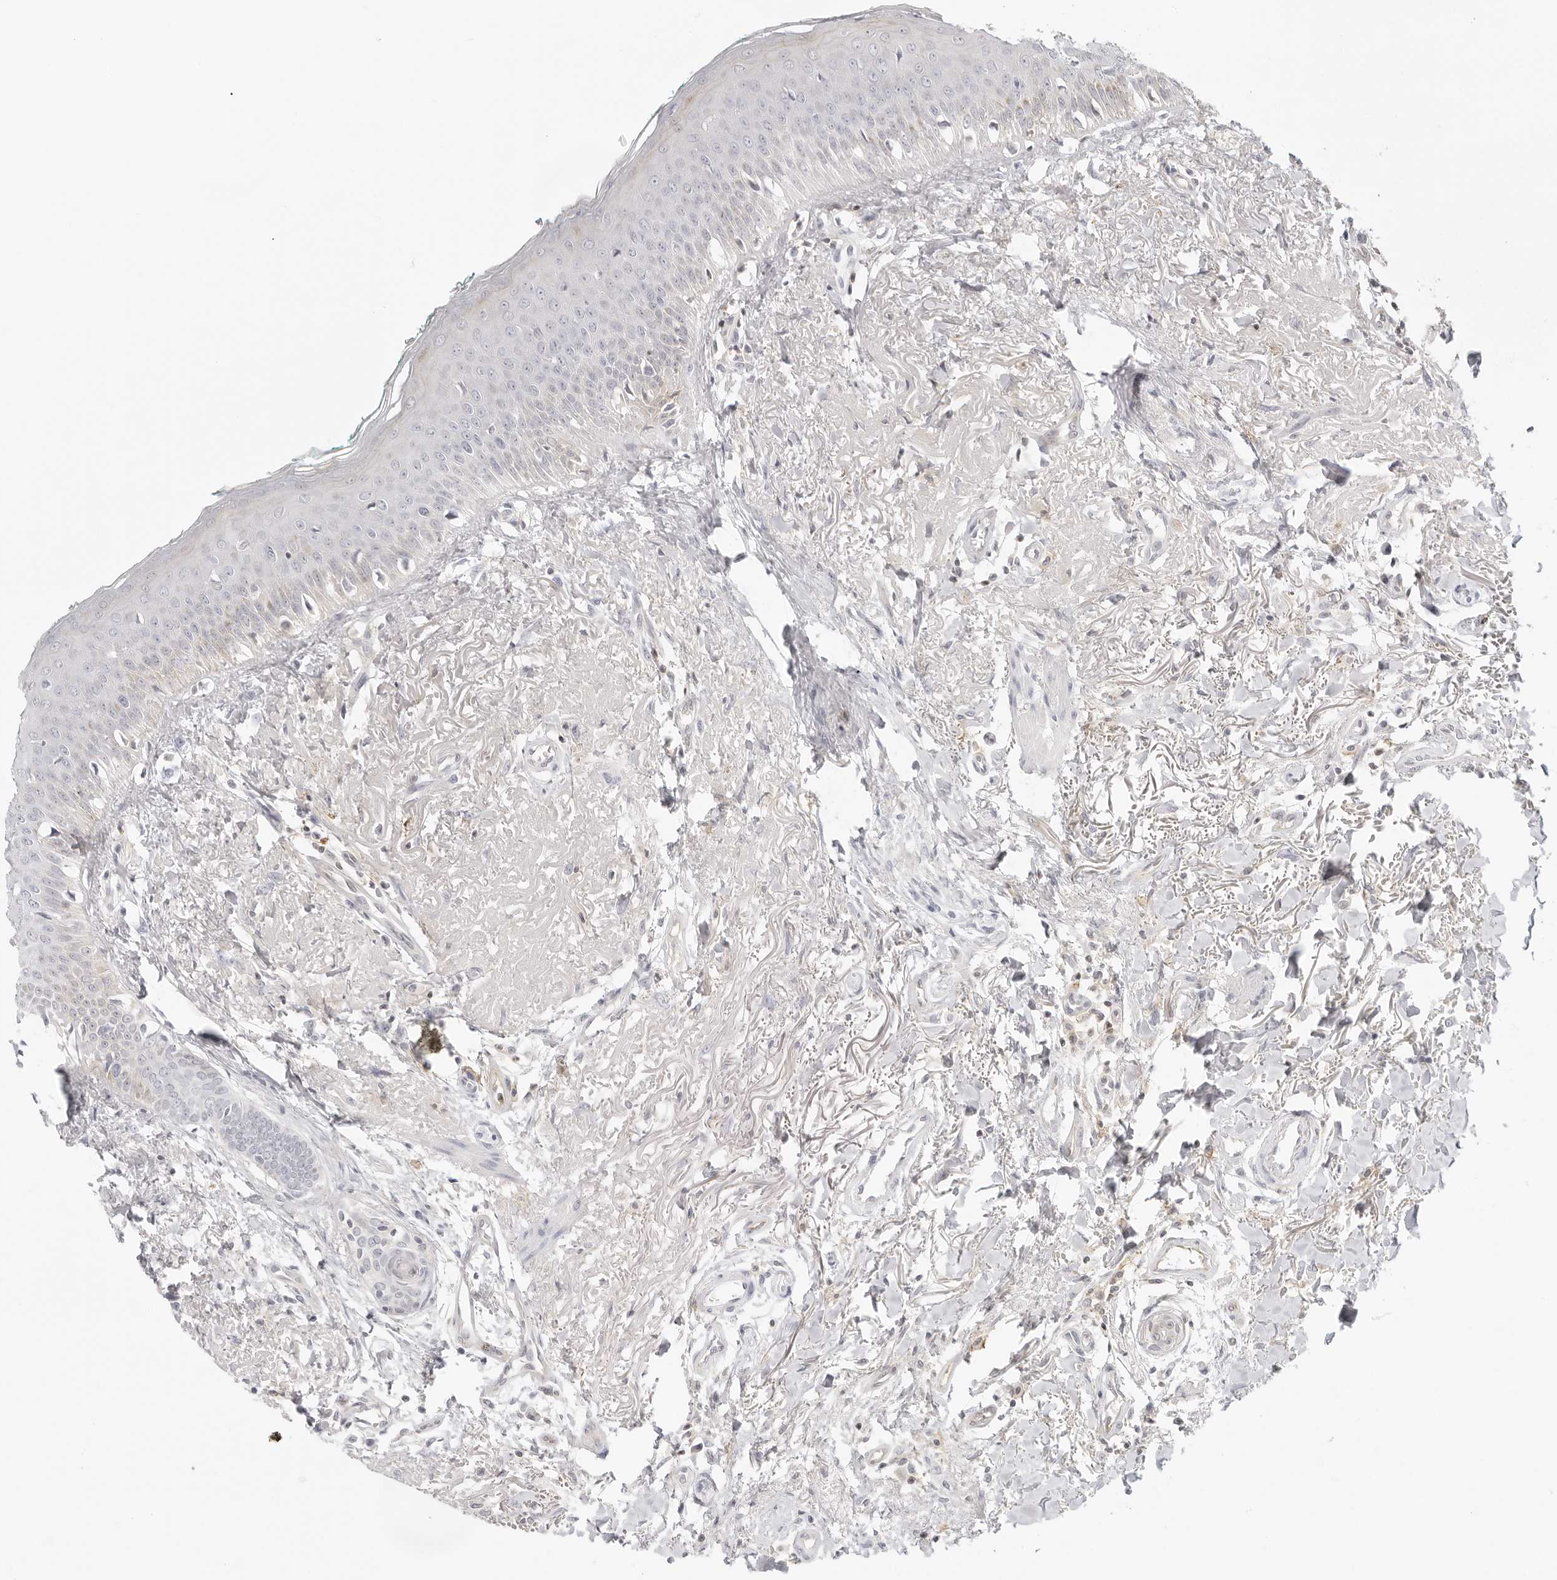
{"staining": {"intensity": "weak", "quantity": "<25%", "location": "cytoplasmic/membranous"}, "tissue": "oral mucosa", "cell_type": "Squamous epithelial cells", "image_type": "normal", "snomed": [{"axis": "morphology", "description": "Normal tissue, NOS"}, {"axis": "topography", "description": "Oral tissue"}], "caption": "A histopathology image of human oral mucosa is negative for staining in squamous epithelial cells. Nuclei are stained in blue.", "gene": "TNFRSF14", "patient": {"sex": "female", "age": 70}}